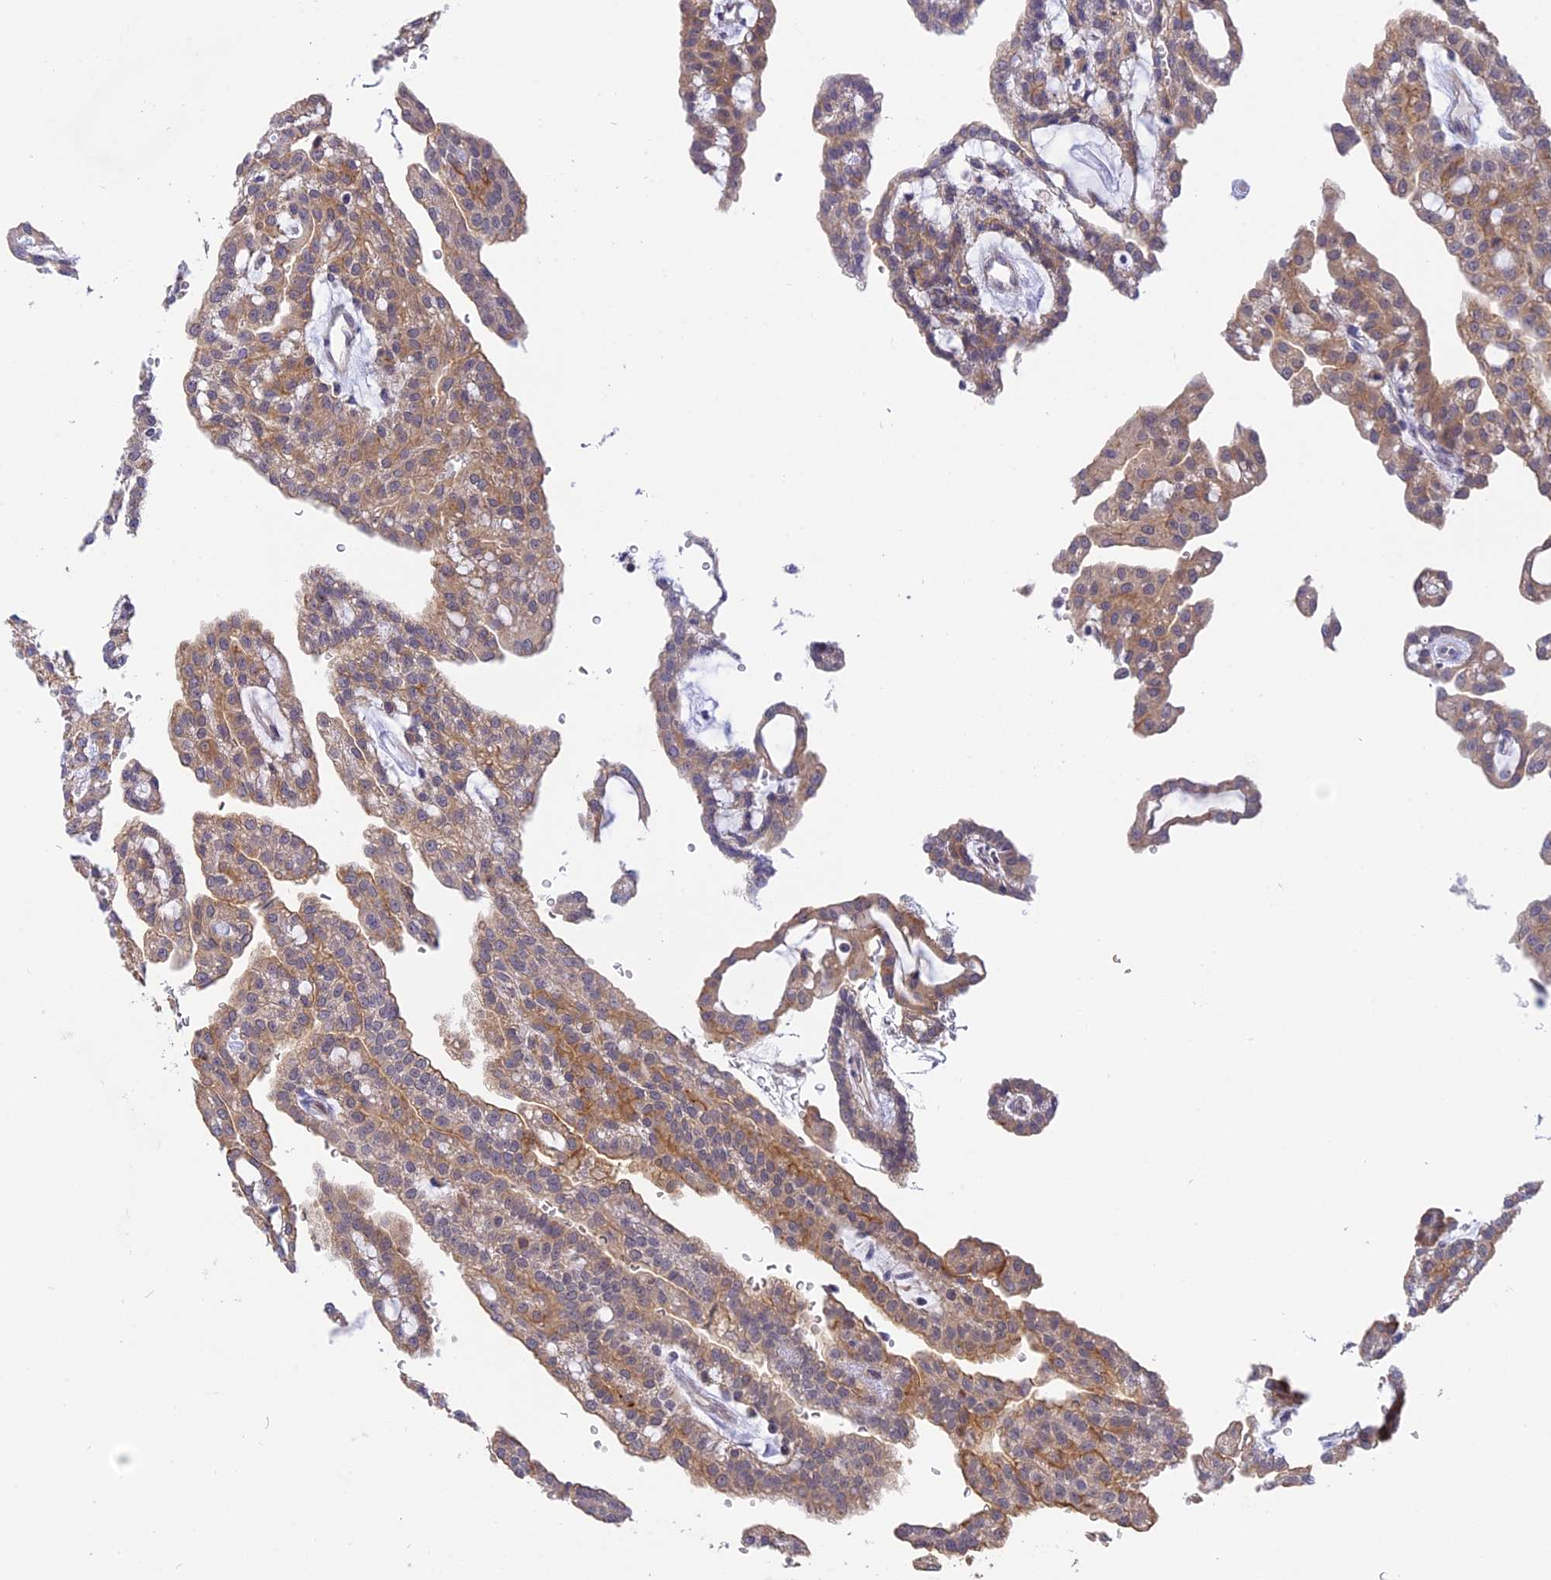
{"staining": {"intensity": "moderate", "quantity": "25%-75%", "location": "cytoplasmic/membranous"}, "tissue": "renal cancer", "cell_type": "Tumor cells", "image_type": "cancer", "snomed": [{"axis": "morphology", "description": "Adenocarcinoma, NOS"}, {"axis": "topography", "description": "Kidney"}], "caption": "A medium amount of moderate cytoplasmic/membranous positivity is present in about 25%-75% of tumor cells in renal adenocarcinoma tissue.", "gene": "KCTD14", "patient": {"sex": "male", "age": 63}}